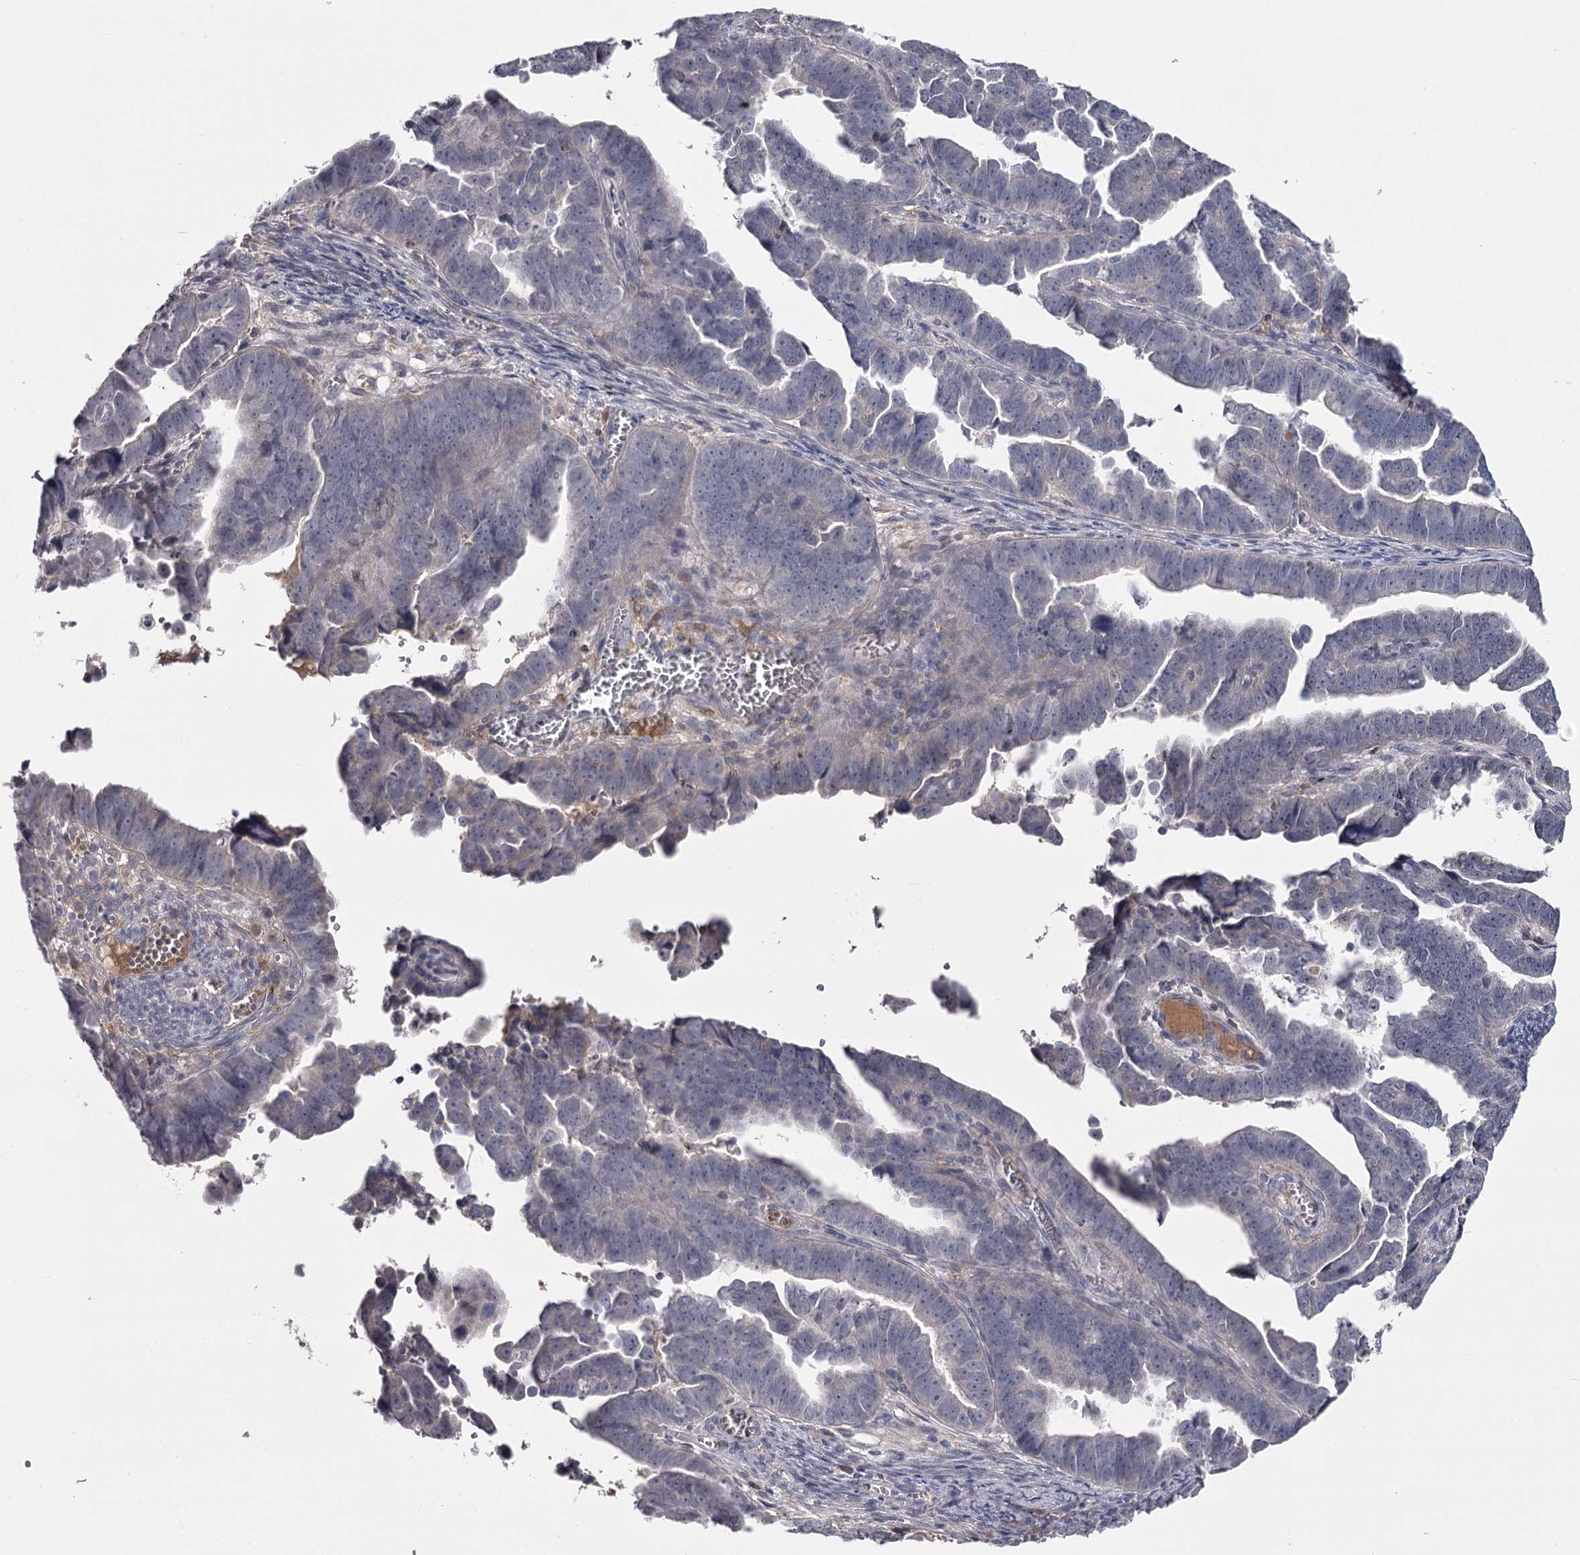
{"staining": {"intensity": "negative", "quantity": "none", "location": "none"}, "tissue": "endometrial cancer", "cell_type": "Tumor cells", "image_type": "cancer", "snomed": [{"axis": "morphology", "description": "Adenocarcinoma, NOS"}, {"axis": "topography", "description": "Endometrium"}], "caption": "Endometrial cancer was stained to show a protein in brown. There is no significant expression in tumor cells. (DAB IHC visualized using brightfield microscopy, high magnification).", "gene": "FDXACB1", "patient": {"sex": "female", "age": 75}}